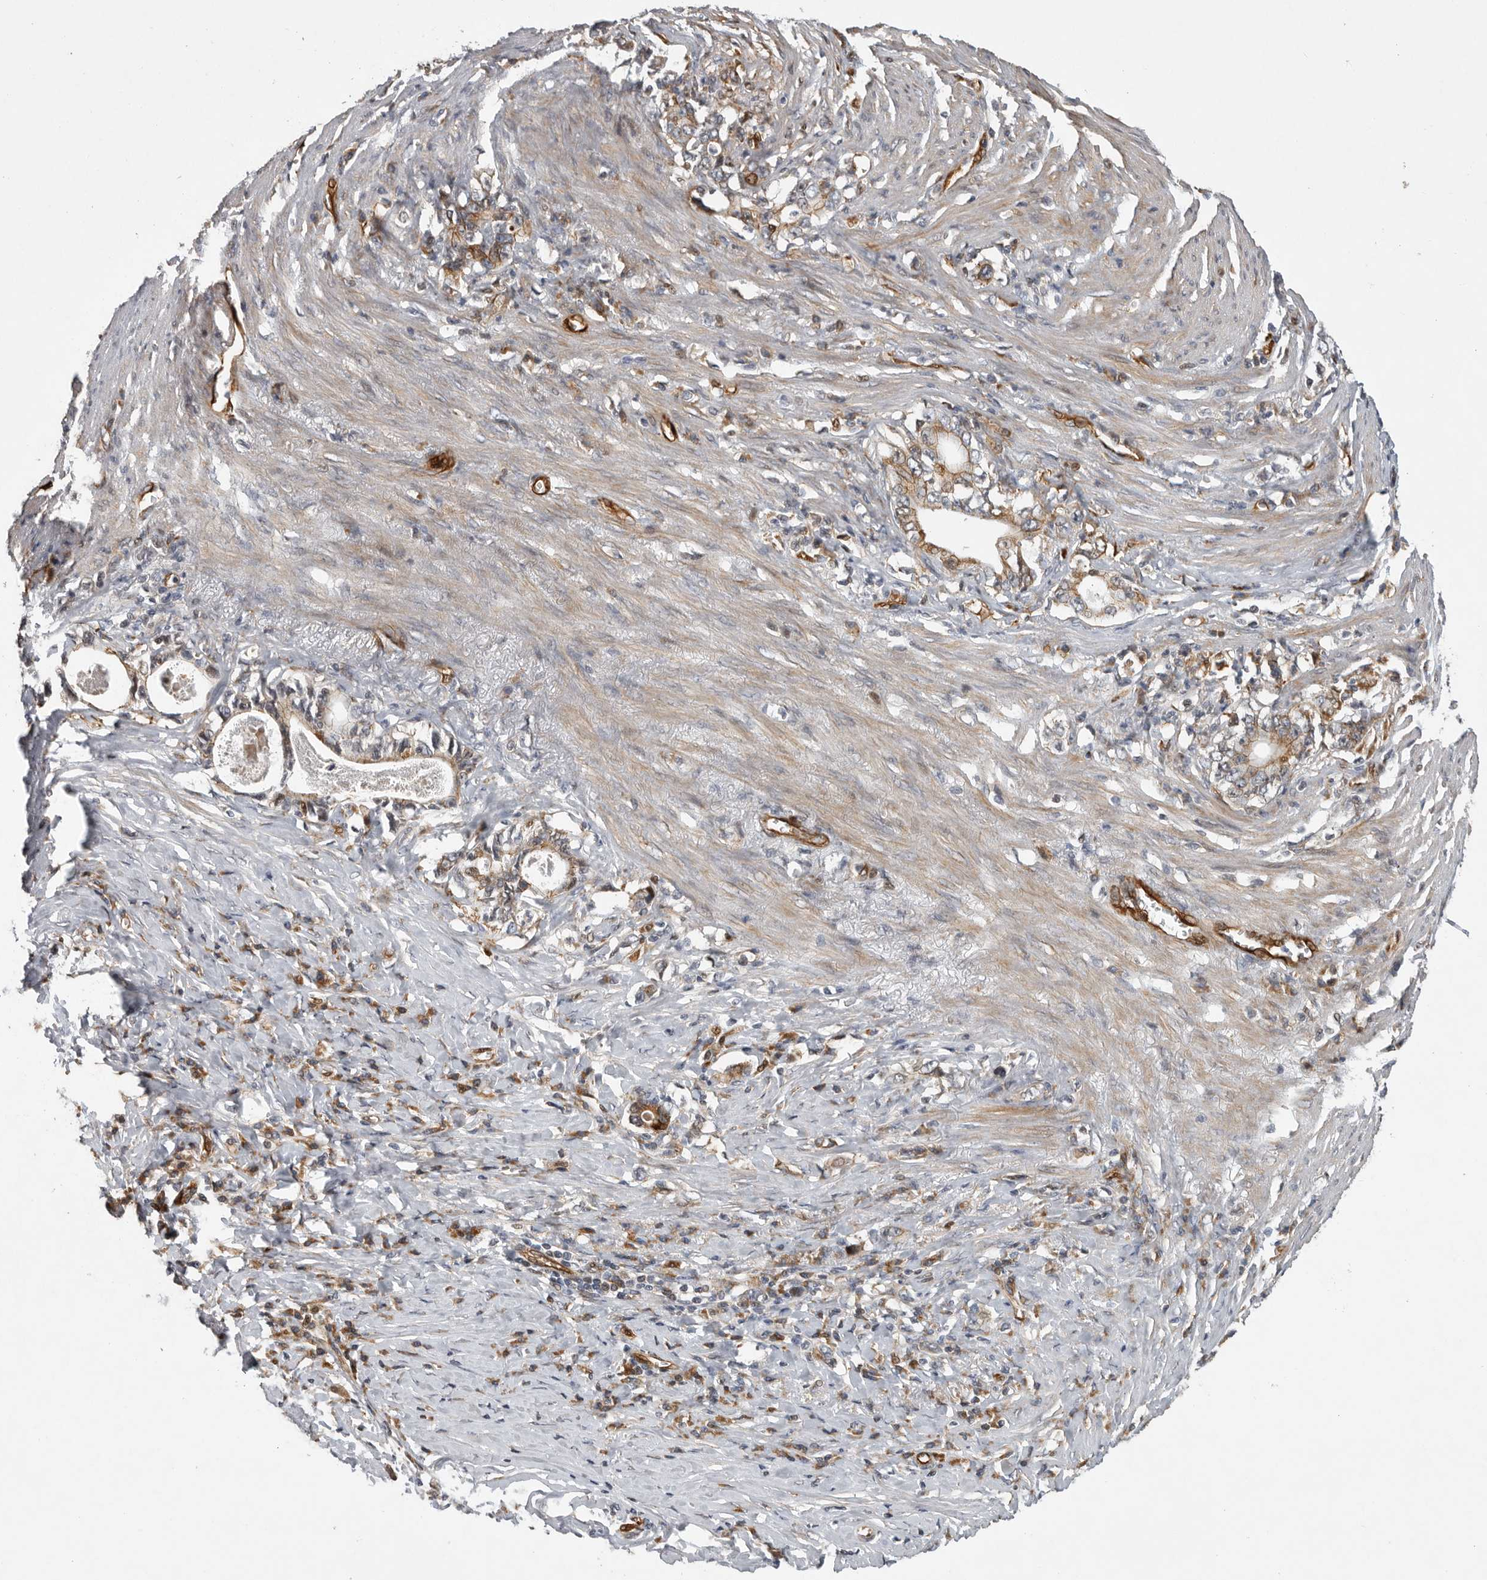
{"staining": {"intensity": "moderate", "quantity": "25%-75%", "location": "cytoplasmic/membranous"}, "tissue": "stomach cancer", "cell_type": "Tumor cells", "image_type": "cancer", "snomed": [{"axis": "morphology", "description": "Adenocarcinoma, NOS"}, {"axis": "topography", "description": "Stomach, lower"}], "caption": "Adenocarcinoma (stomach) tissue exhibits moderate cytoplasmic/membranous expression in about 25%-75% of tumor cells The protein is shown in brown color, while the nuclei are stained blue.", "gene": "MPDZ", "patient": {"sex": "female", "age": 72}}